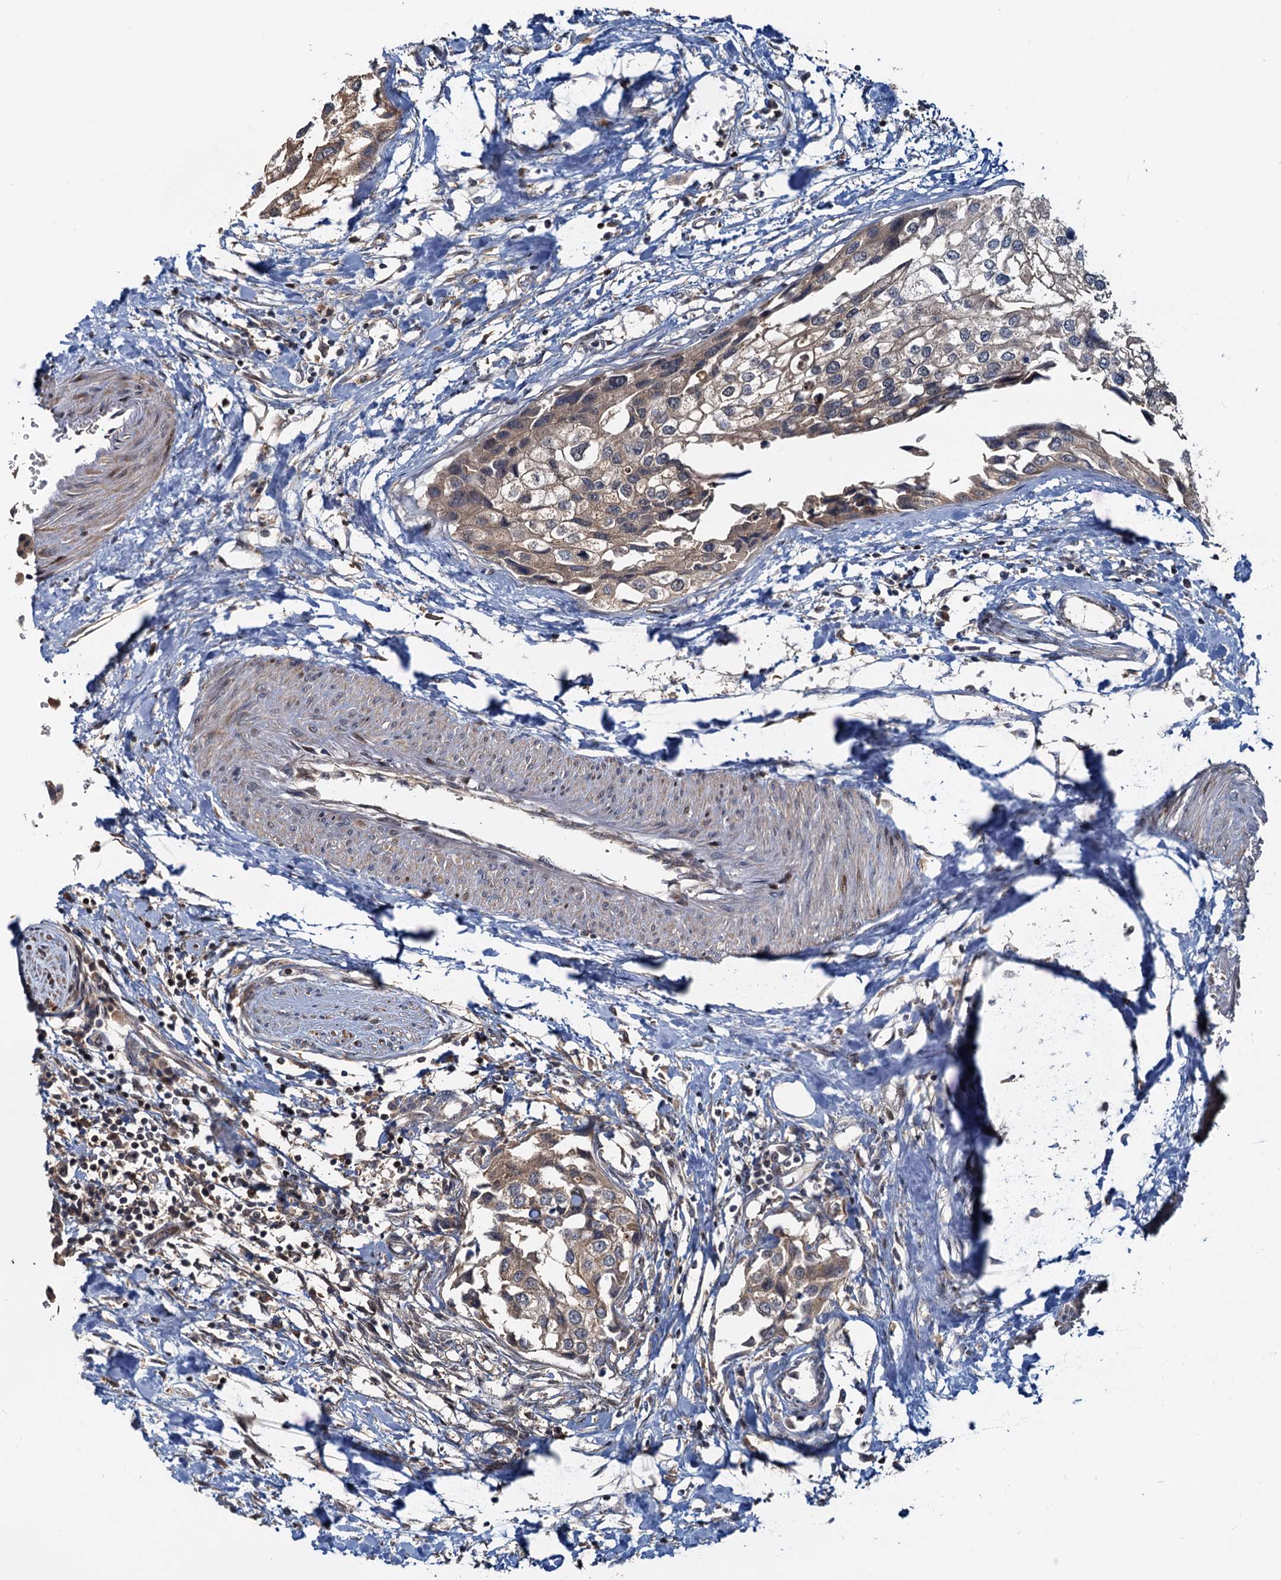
{"staining": {"intensity": "moderate", "quantity": ">75%", "location": "cytoplasmic/membranous"}, "tissue": "urothelial cancer", "cell_type": "Tumor cells", "image_type": "cancer", "snomed": [{"axis": "morphology", "description": "Urothelial carcinoma, High grade"}, {"axis": "topography", "description": "Urinary bladder"}], "caption": "This is a photomicrograph of immunohistochemistry staining of urothelial cancer, which shows moderate expression in the cytoplasmic/membranous of tumor cells.", "gene": "TOLLIP", "patient": {"sex": "male", "age": 64}}